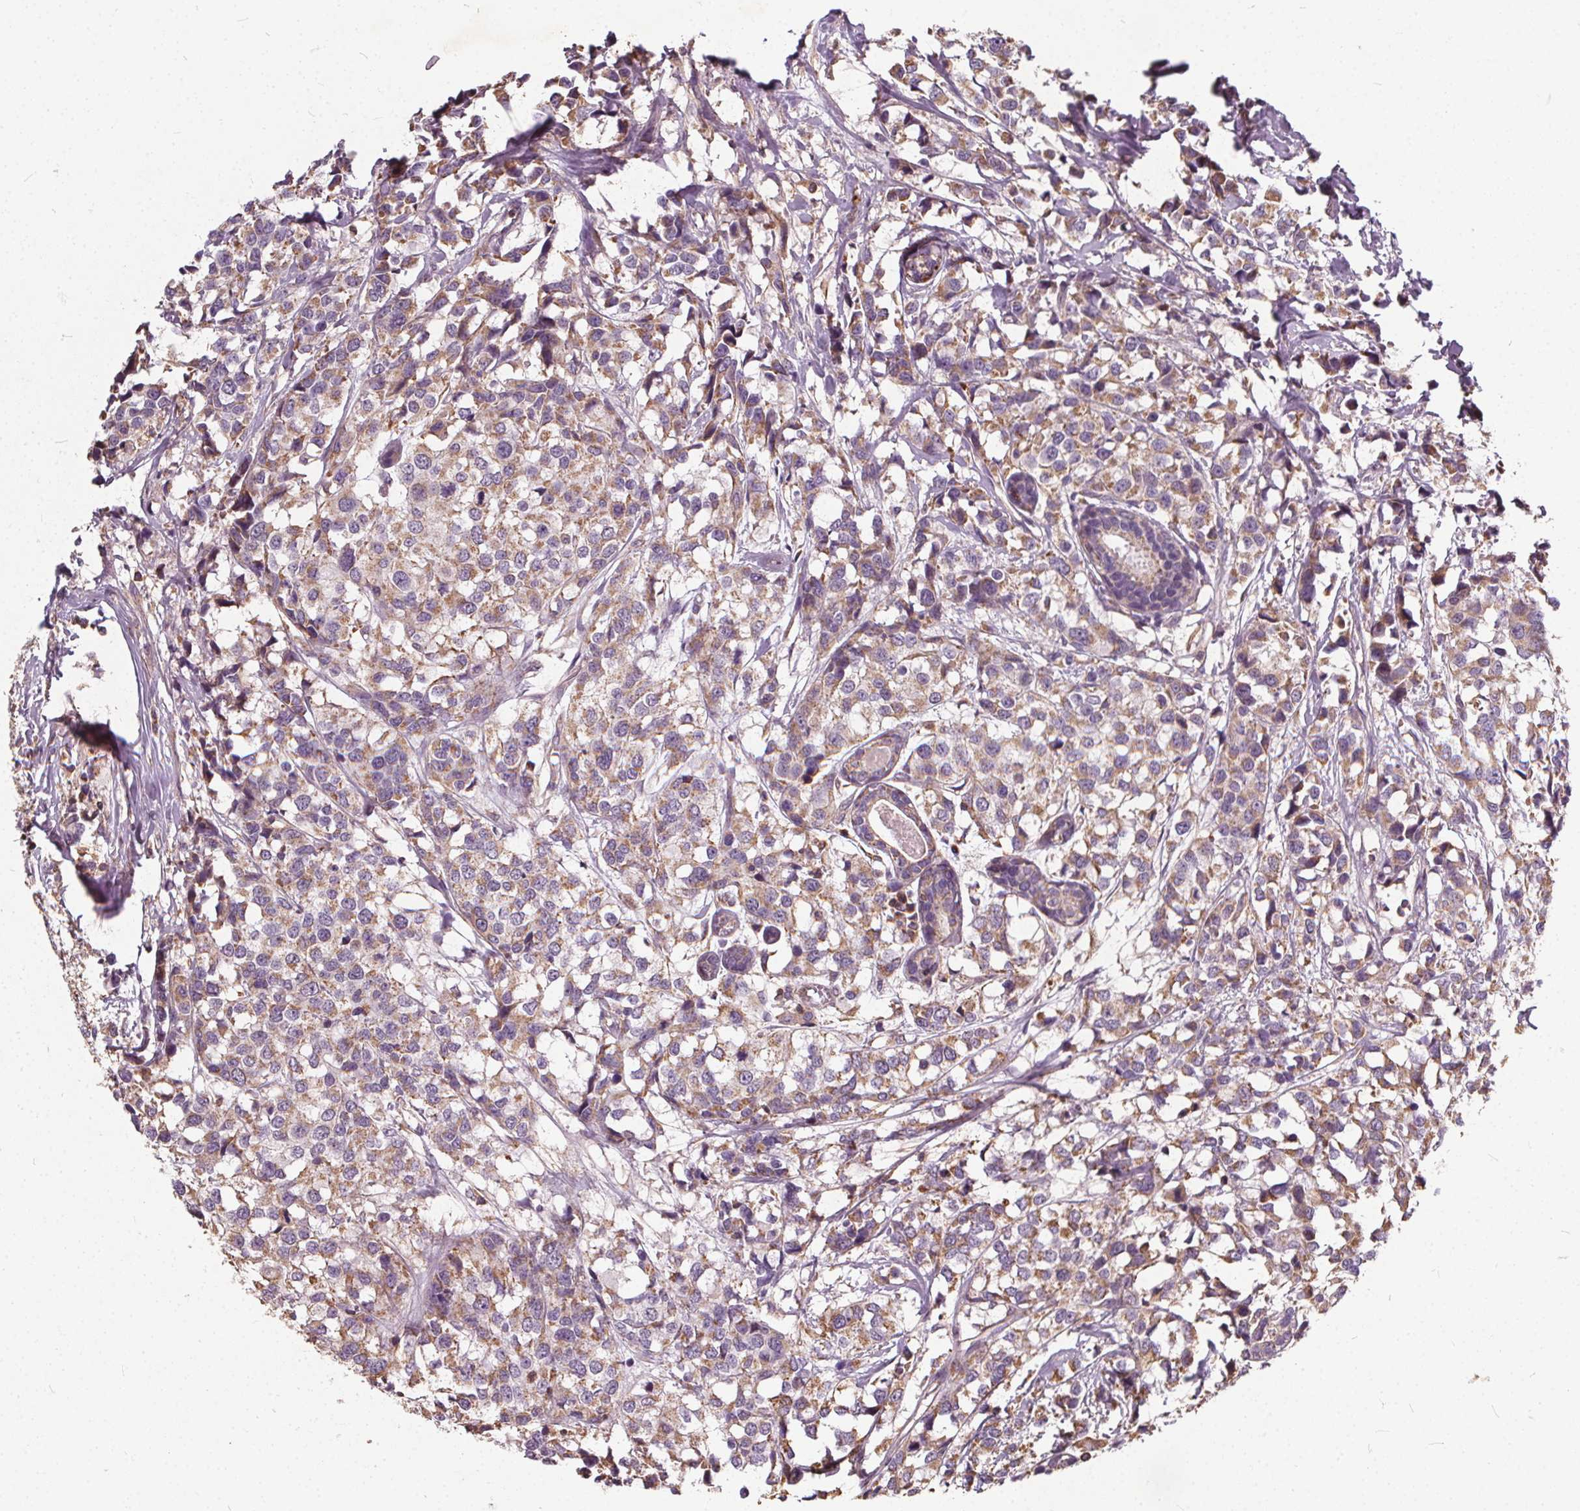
{"staining": {"intensity": "moderate", "quantity": "25%-75%", "location": "cytoplasmic/membranous"}, "tissue": "breast cancer", "cell_type": "Tumor cells", "image_type": "cancer", "snomed": [{"axis": "morphology", "description": "Lobular carcinoma"}, {"axis": "topography", "description": "Breast"}], "caption": "Protein expression analysis of lobular carcinoma (breast) shows moderate cytoplasmic/membranous positivity in approximately 25%-75% of tumor cells. (Stains: DAB (3,3'-diaminobenzidine) in brown, nuclei in blue, Microscopy: brightfield microscopy at high magnification).", "gene": "ORAI2", "patient": {"sex": "female", "age": 59}}